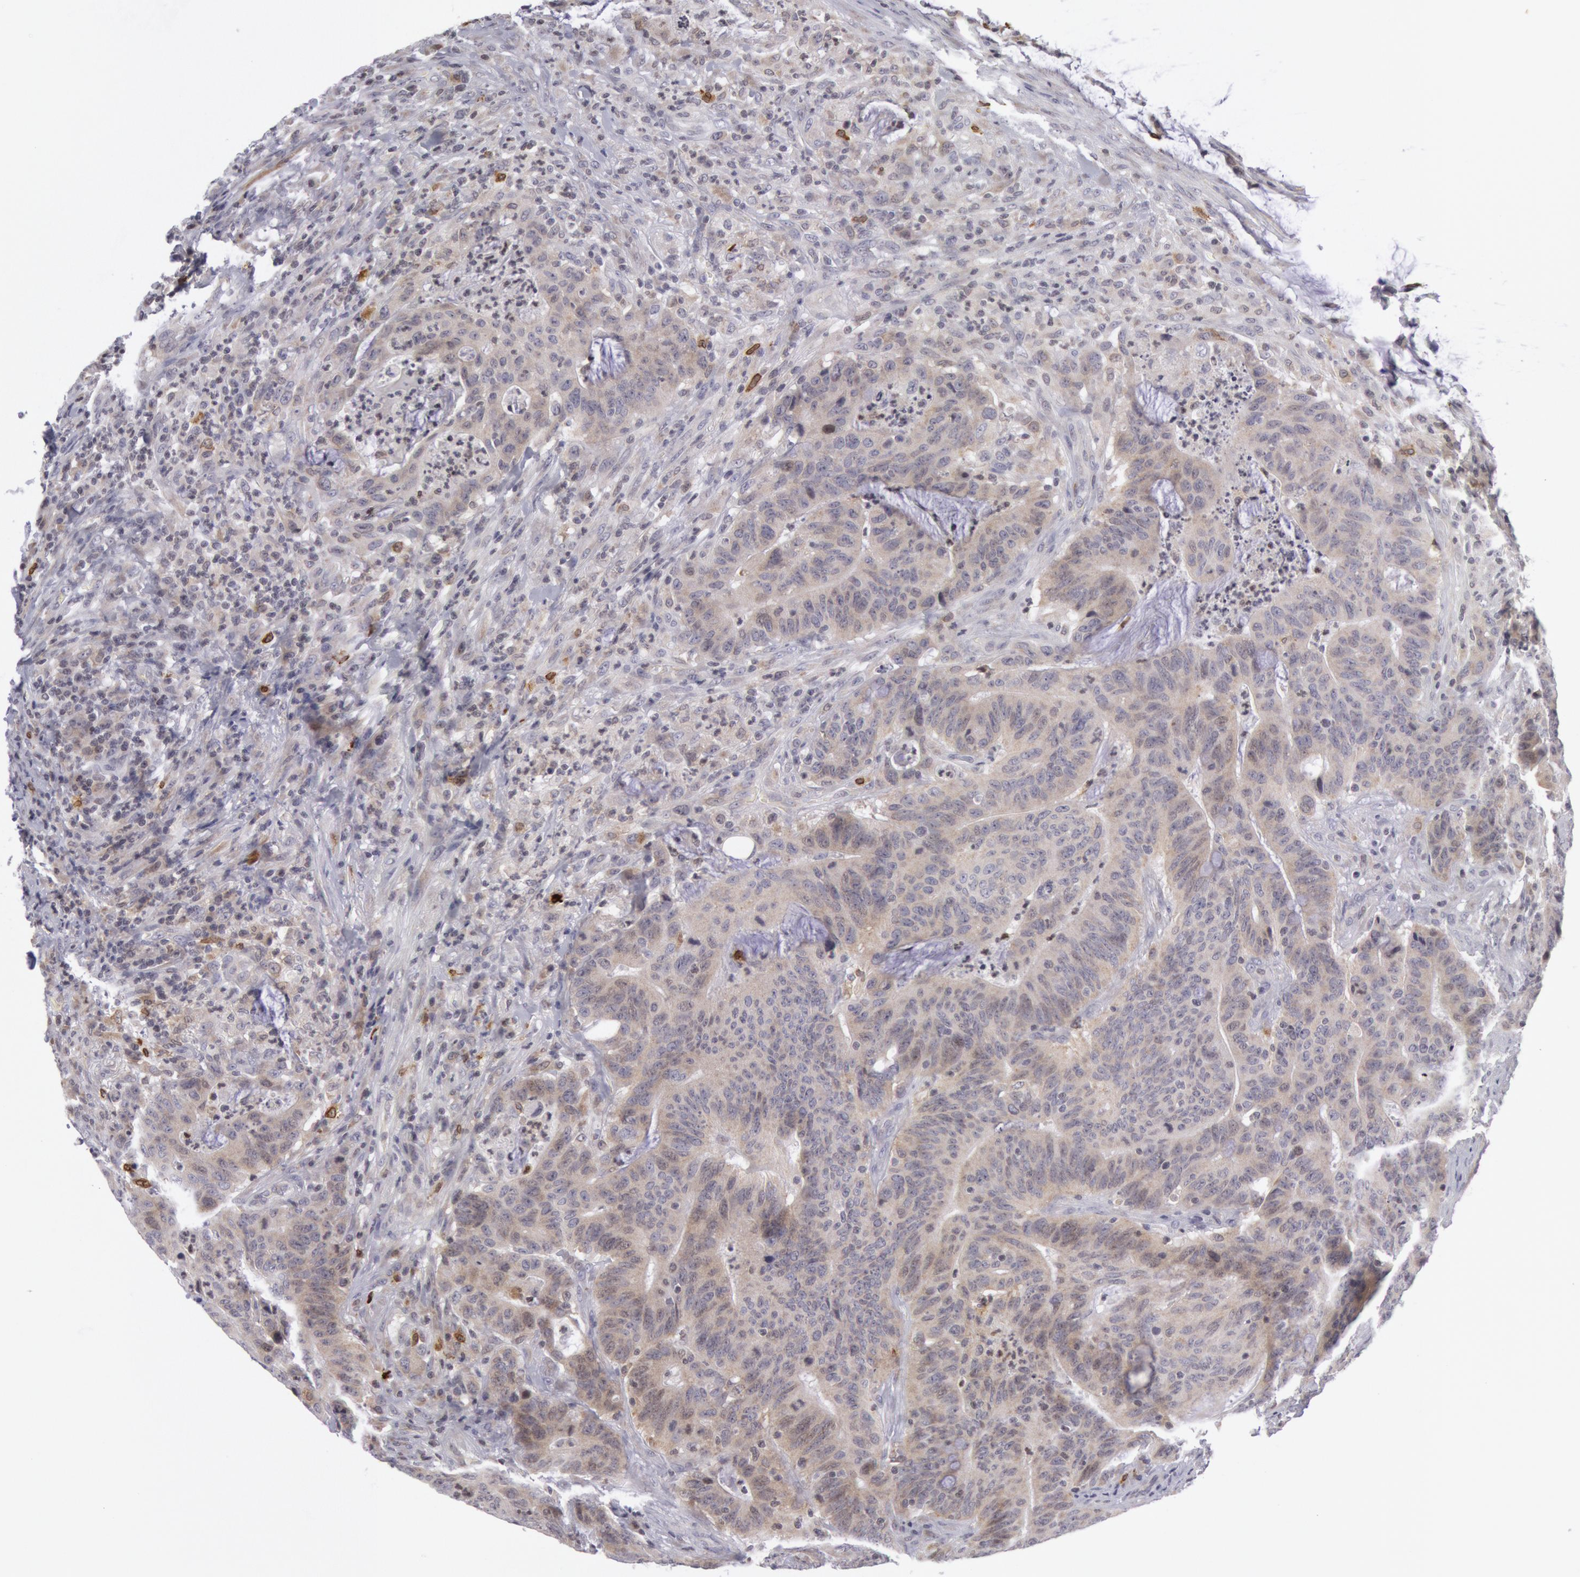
{"staining": {"intensity": "weak", "quantity": "25%-75%", "location": "cytoplasmic/membranous"}, "tissue": "colorectal cancer", "cell_type": "Tumor cells", "image_type": "cancer", "snomed": [{"axis": "morphology", "description": "Adenocarcinoma, NOS"}, {"axis": "topography", "description": "Colon"}], "caption": "IHC of human colorectal cancer (adenocarcinoma) displays low levels of weak cytoplasmic/membranous positivity in approximately 25%-75% of tumor cells.", "gene": "PTGS2", "patient": {"sex": "male", "age": 54}}